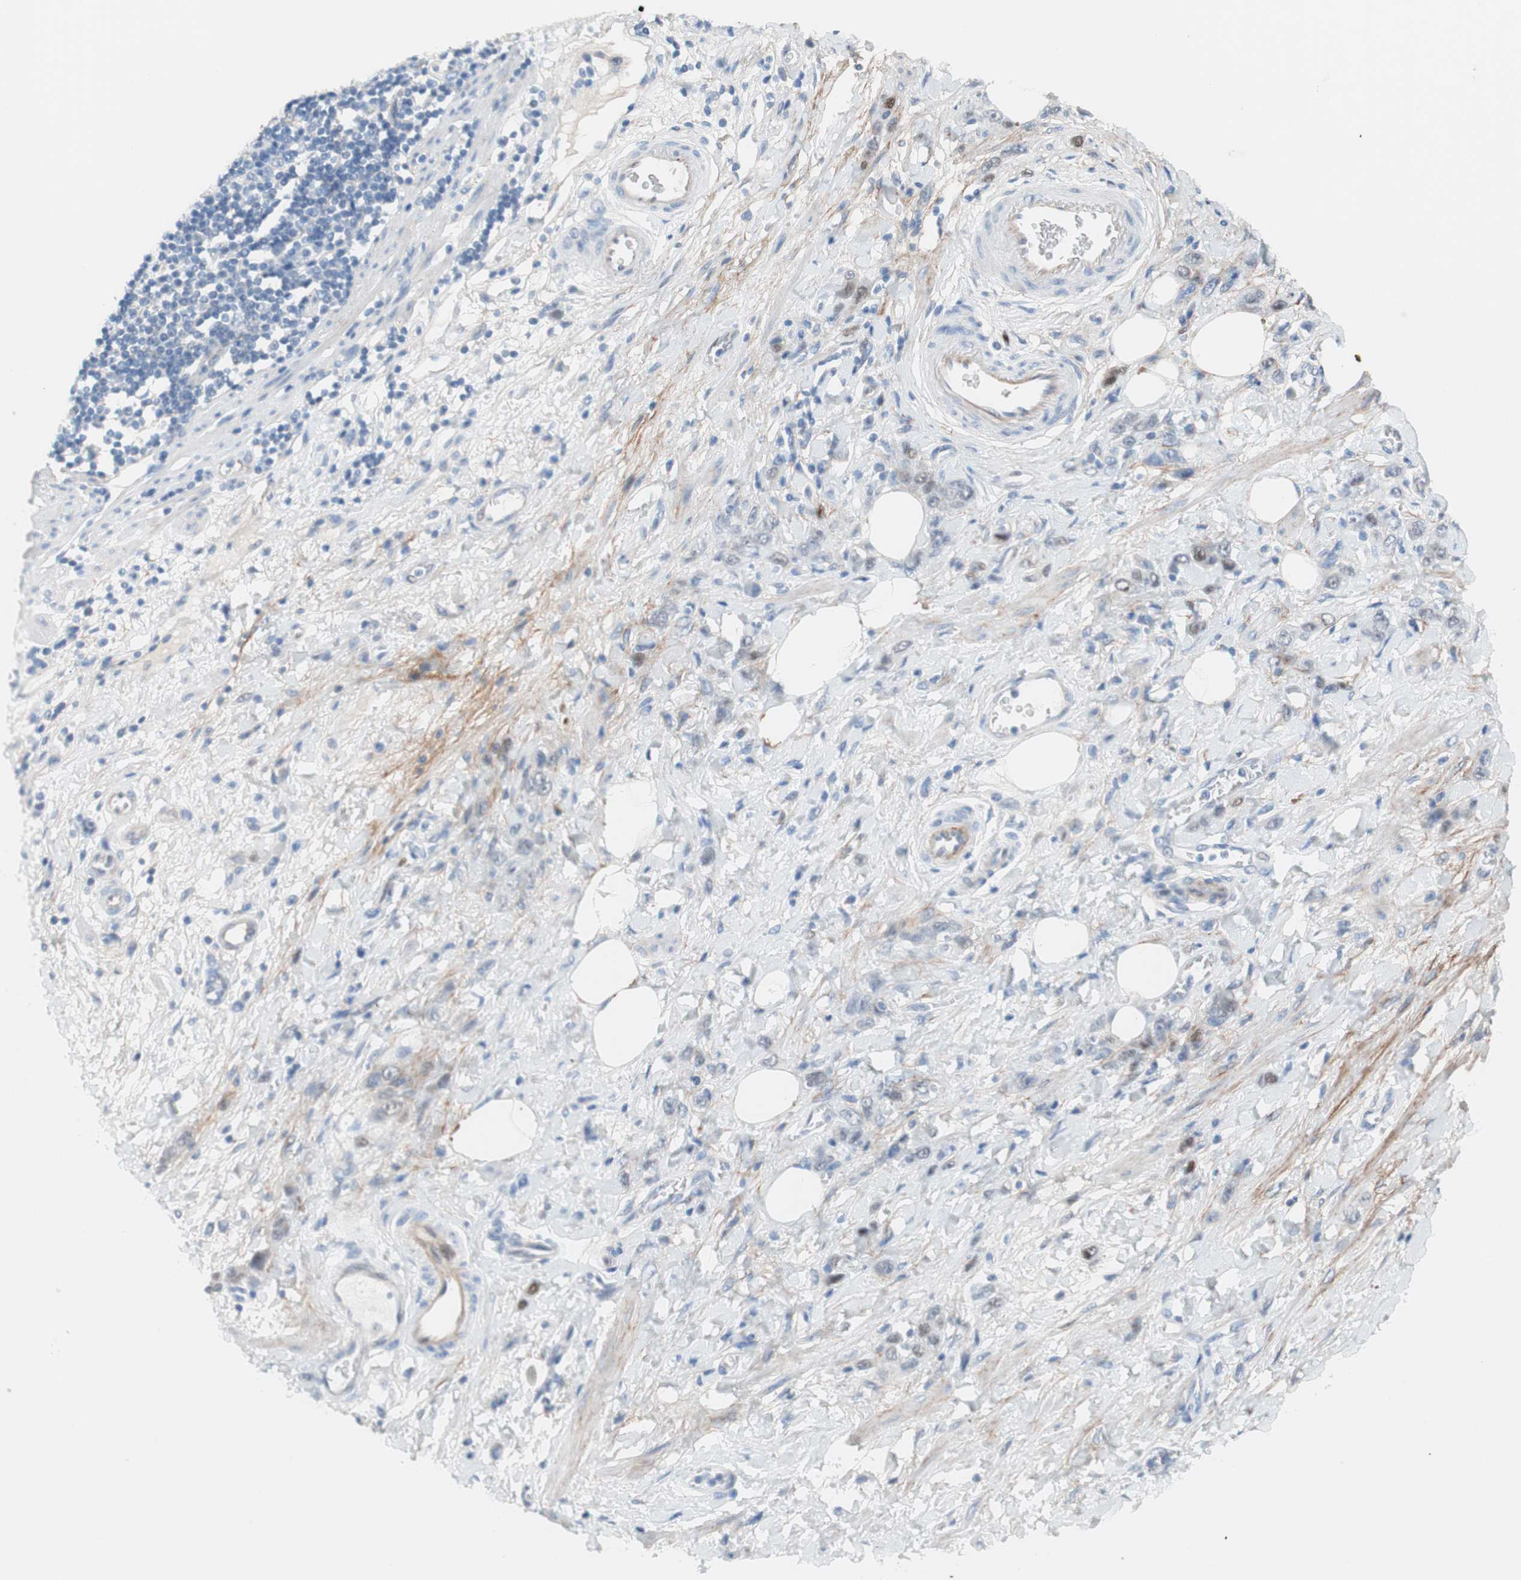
{"staining": {"intensity": "strong", "quantity": "<25%", "location": "cytoplasmic/membranous"}, "tissue": "stomach cancer", "cell_type": "Tumor cells", "image_type": "cancer", "snomed": [{"axis": "morphology", "description": "Adenocarcinoma, NOS"}, {"axis": "topography", "description": "Stomach"}], "caption": "A histopathology image showing strong cytoplasmic/membranous expression in about <25% of tumor cells in stomach cancer, as visualized by brown immunohistochemical staining.", "gene": "FOSL1", "patient": {"sex": "male", "age": 82}}